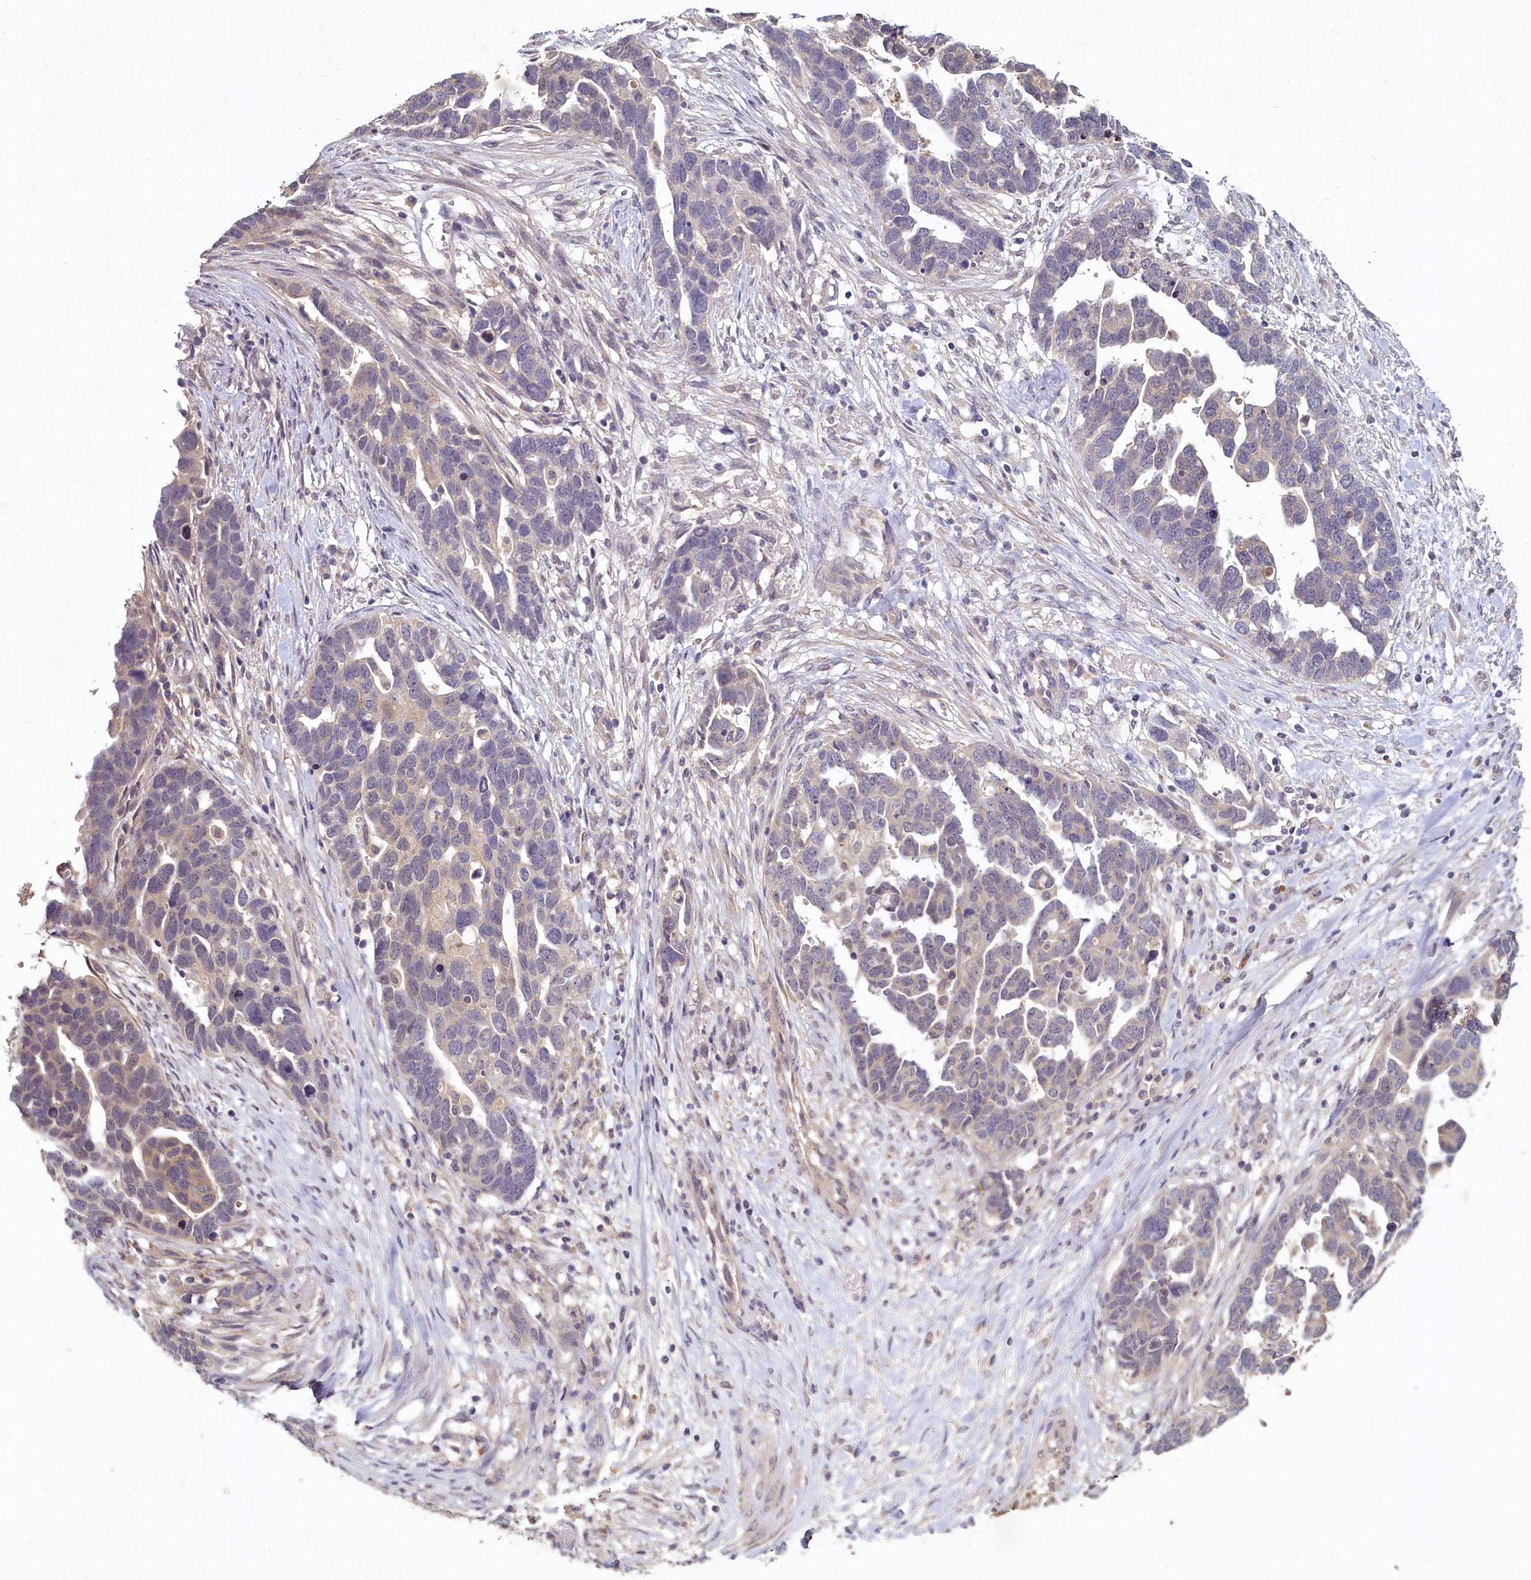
{"staining": {"intensity": "negative", "quantity": "none", "location": "none"}, "tissue": "ovarian cancer", "cell_type": "Tumor cells", "image_type": "cancer", "snomed": [{"axis": "morphology", "description": "Cystadenocarcinoma, serous, NOS"}, {"axis": "topography", "description": "Ovary"}], "caption": "The histopathology image exhibits no staining of tumor cells in ovarian serous cystadenocarcinoma.", "gene": "HERC3", "patient": {"sex": "female", "age": 54}}